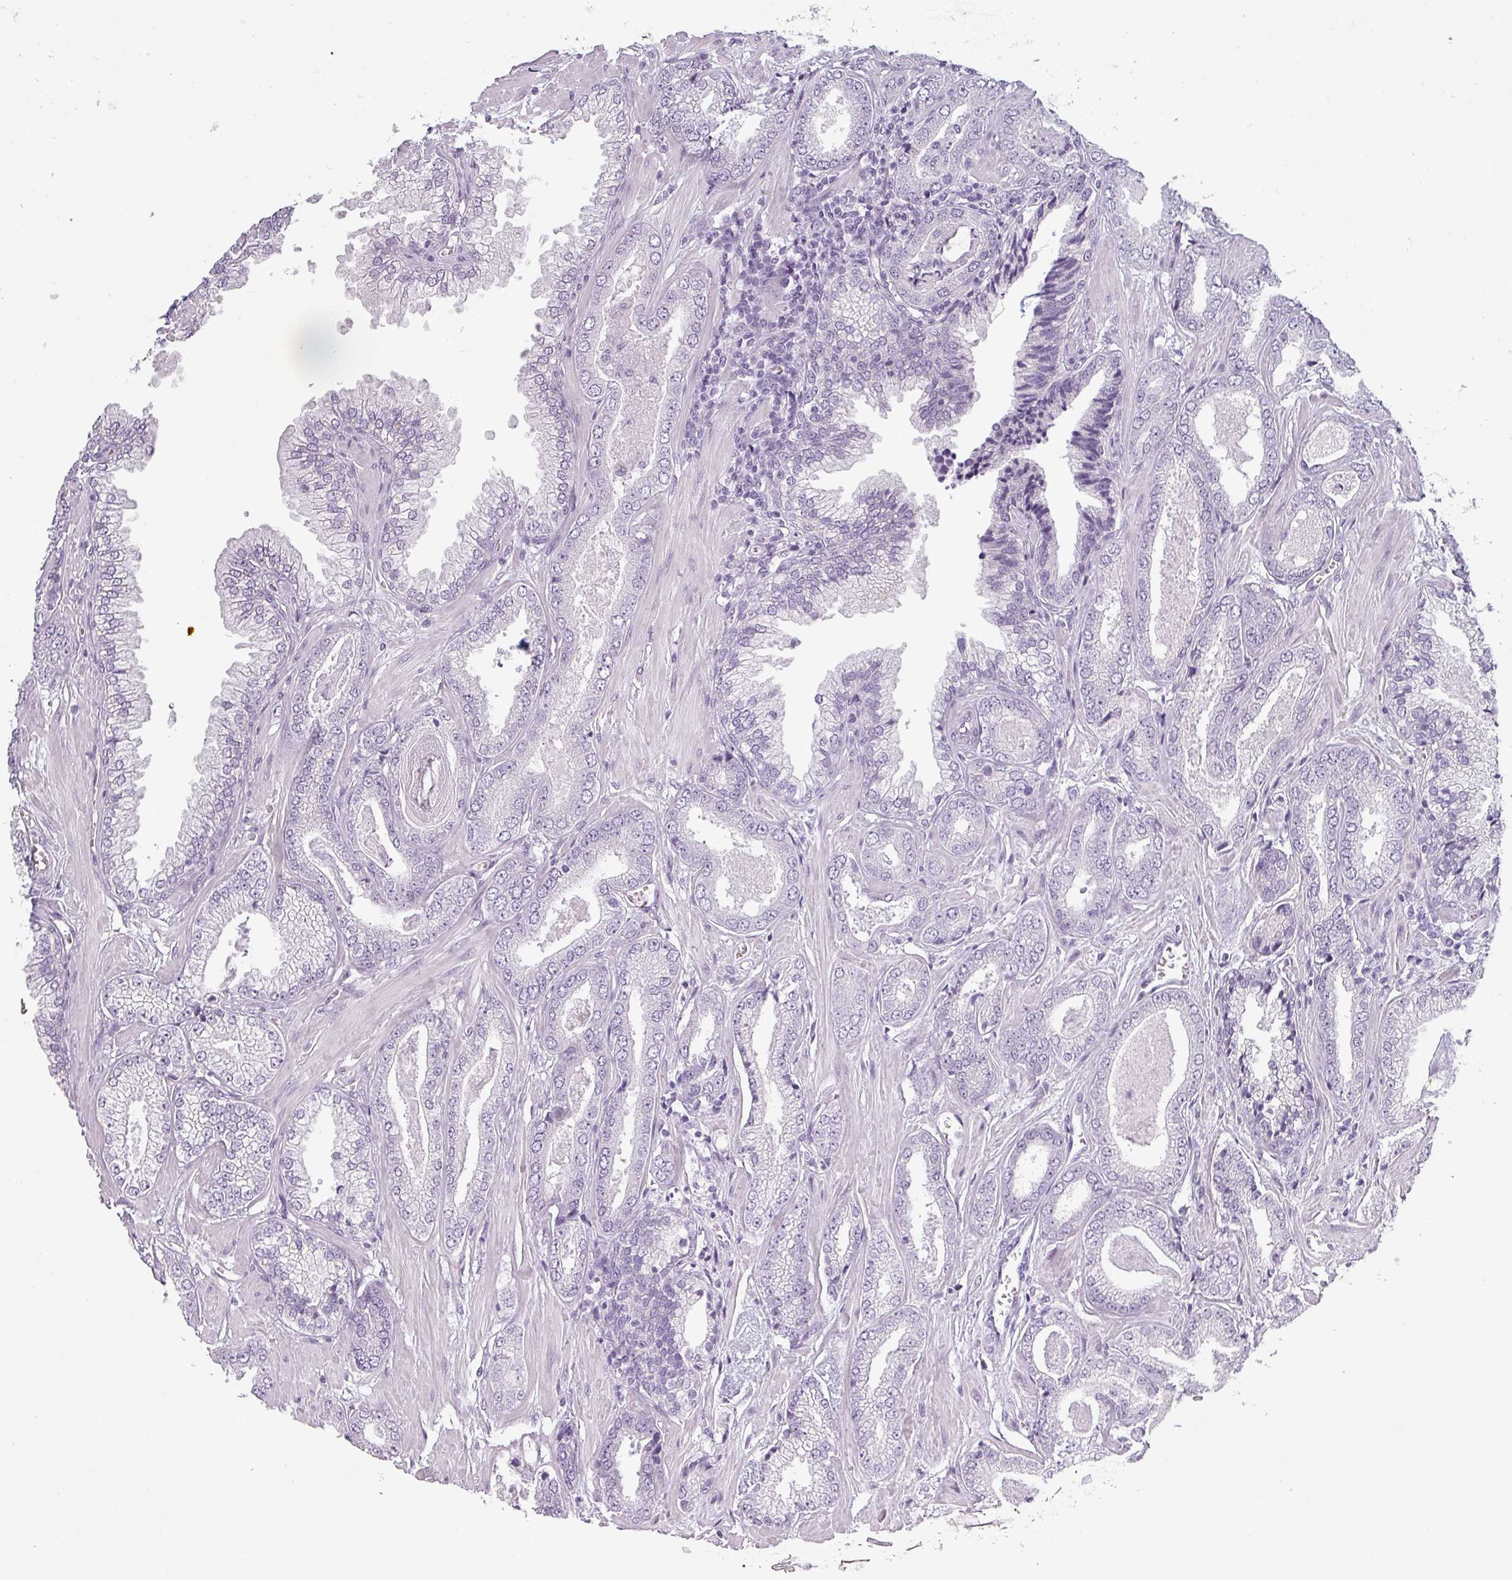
{"staining": {"intensity": "negative", "quantity": "none", "location": "none"}, "tissue": "prostate cancer", "cell_type": "Tumor cells", "image_type": "cancer", "snomed": [{"axis": "morphology", "description": "Adenocarcinoma, Low grade"}, {"axis": "topography", "description": "Prostate"}], "caption": "This is an immunohistochemistry histopathology image of human low-grade adenocarcinoma (prostate). There is no expression in tumor cells.", "gene": "SFTPA1", "patient": {"sex": "male", "age": 60}}